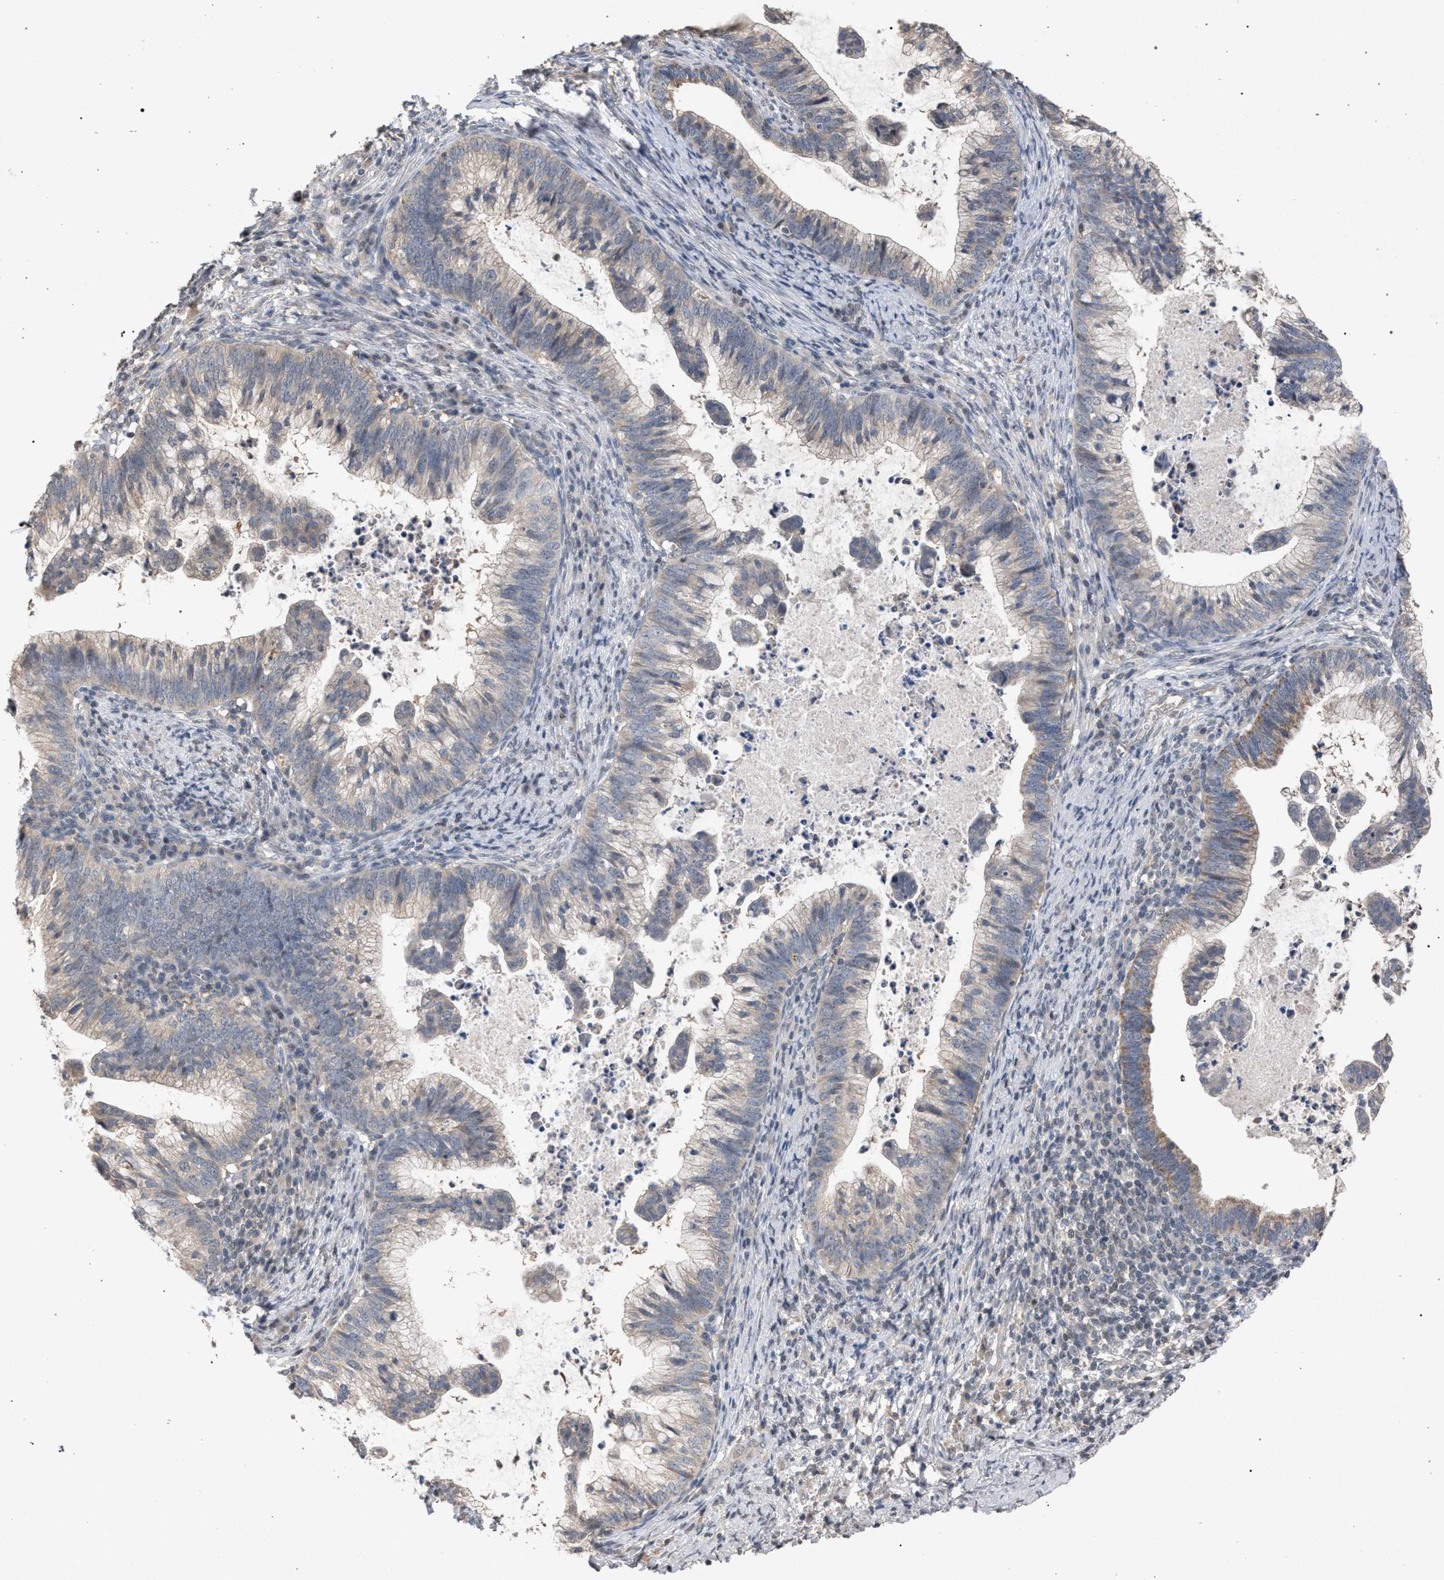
{"staining": {"intensity": "weak", "quantity": "<25%", "location": "cytoplasmic/membranous"}, "tissue": "cervical cancer", "cell_type": "Tumor cells", "image_type": "cancer", "snomed": [{"axis": "morphology", "description": "Adenocarcinoma, NOS"}, {"axis": "topography", "description": "Cervix"}], "caption": "Immunohistochemistry (IHC) micrograph of cervical cancer stained for a protein (brown), which demonstrates no staining in tumor cells.", "gene": "TECPR1", "patient": {"sex": "female", "age": 36}}